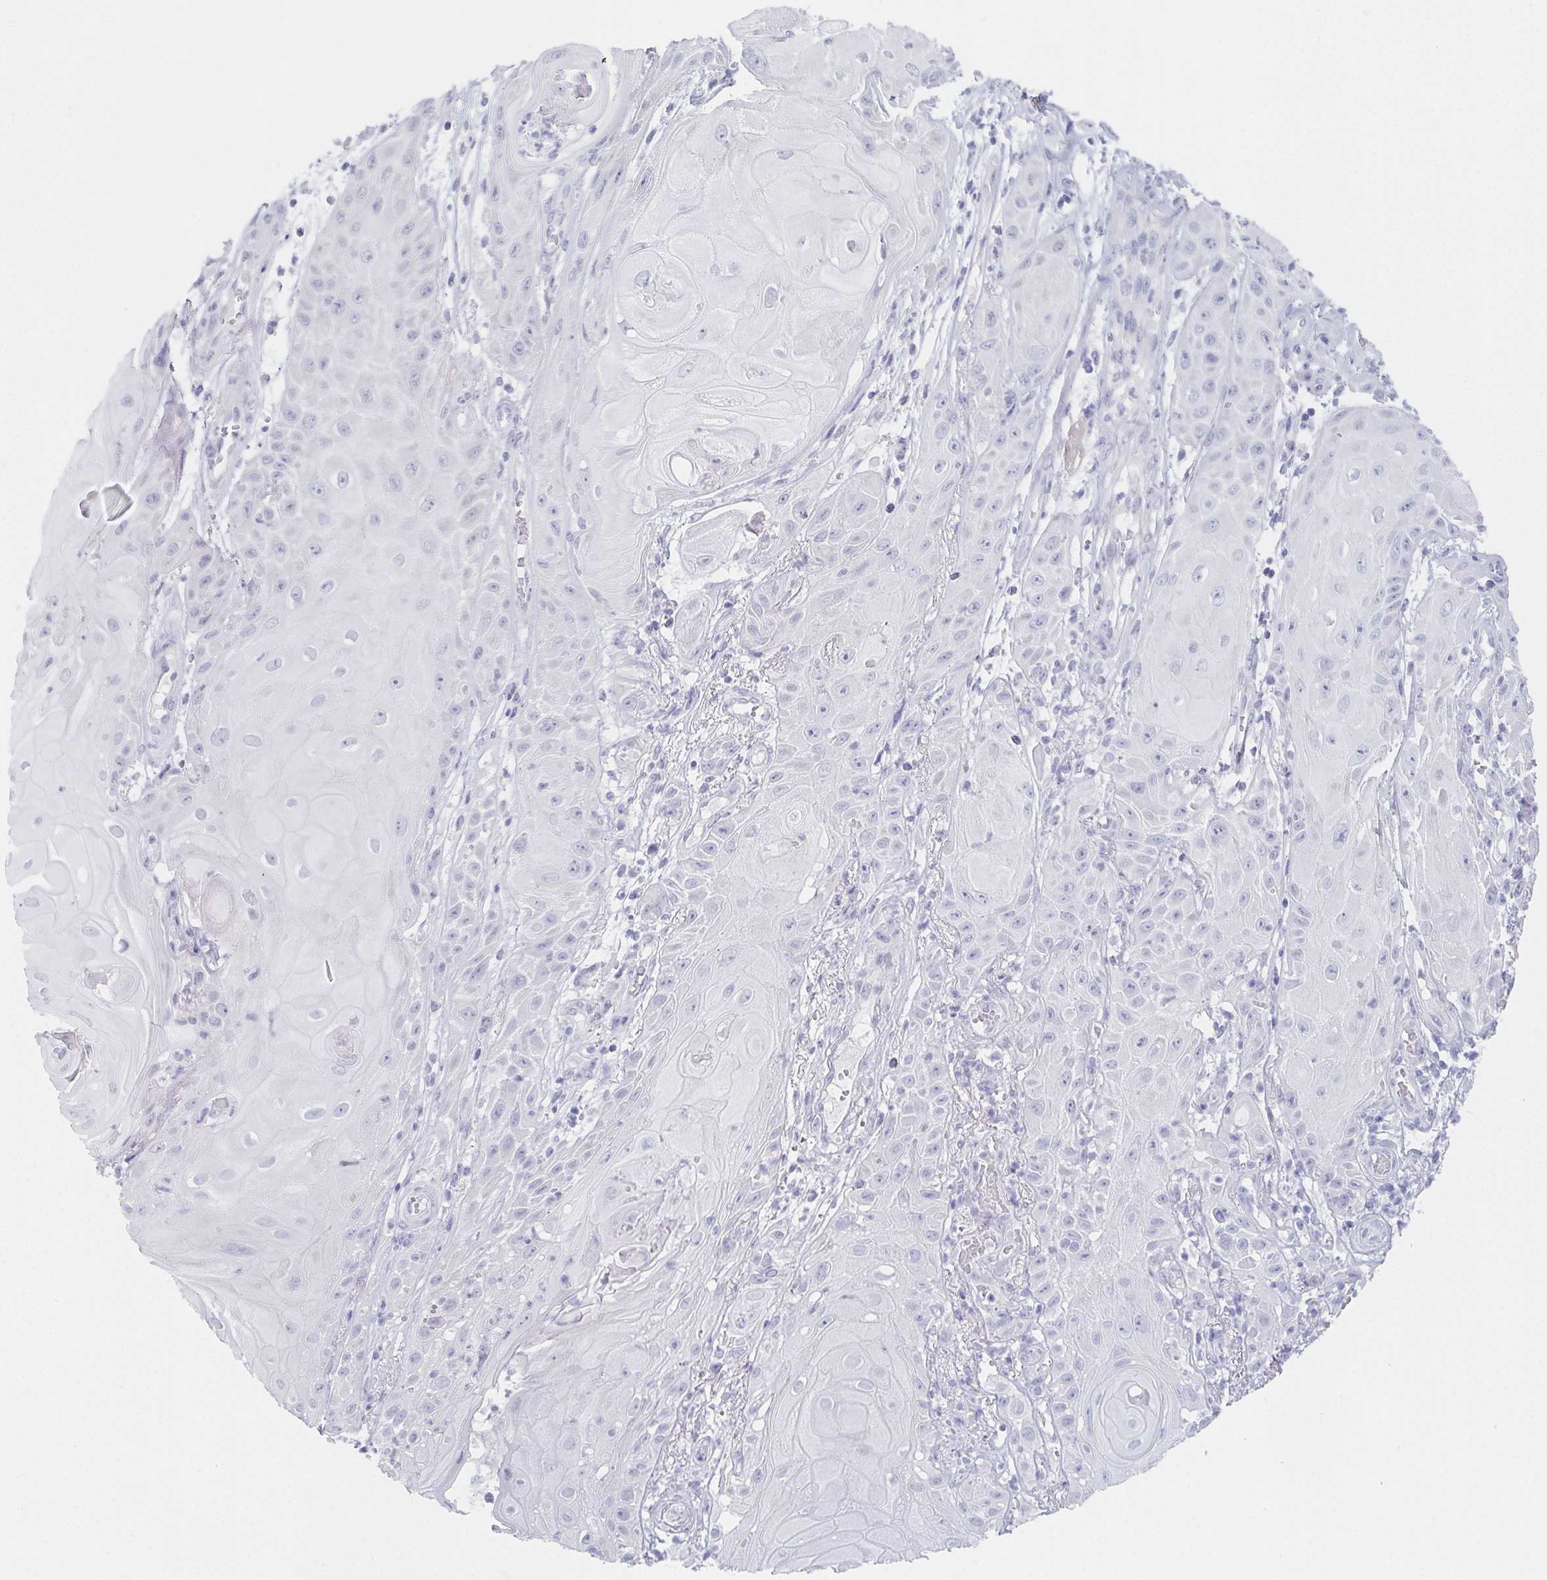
{"staining": {"intensity": "negative", "quantity": "none", "location": "none"}, "tissue": "skin cancer", "cell_type": "Tumor cells", "image_type": "cancer", "snomed": [{"axis": "morphology", "description": "Squamous cell carcinoma, NOS"}, {"axis": "topography", "description": "Skin"}], "caption": "Protein analysis of skin squamous cell carcinoma reveals no significant expression in tumor cells. The staining is performed using DAB brown chromogen with nuclei counter-stained in using hematoxylin.", "gene": "GLIPR1L1", "patient": {"sex": "male", "age": 62}}